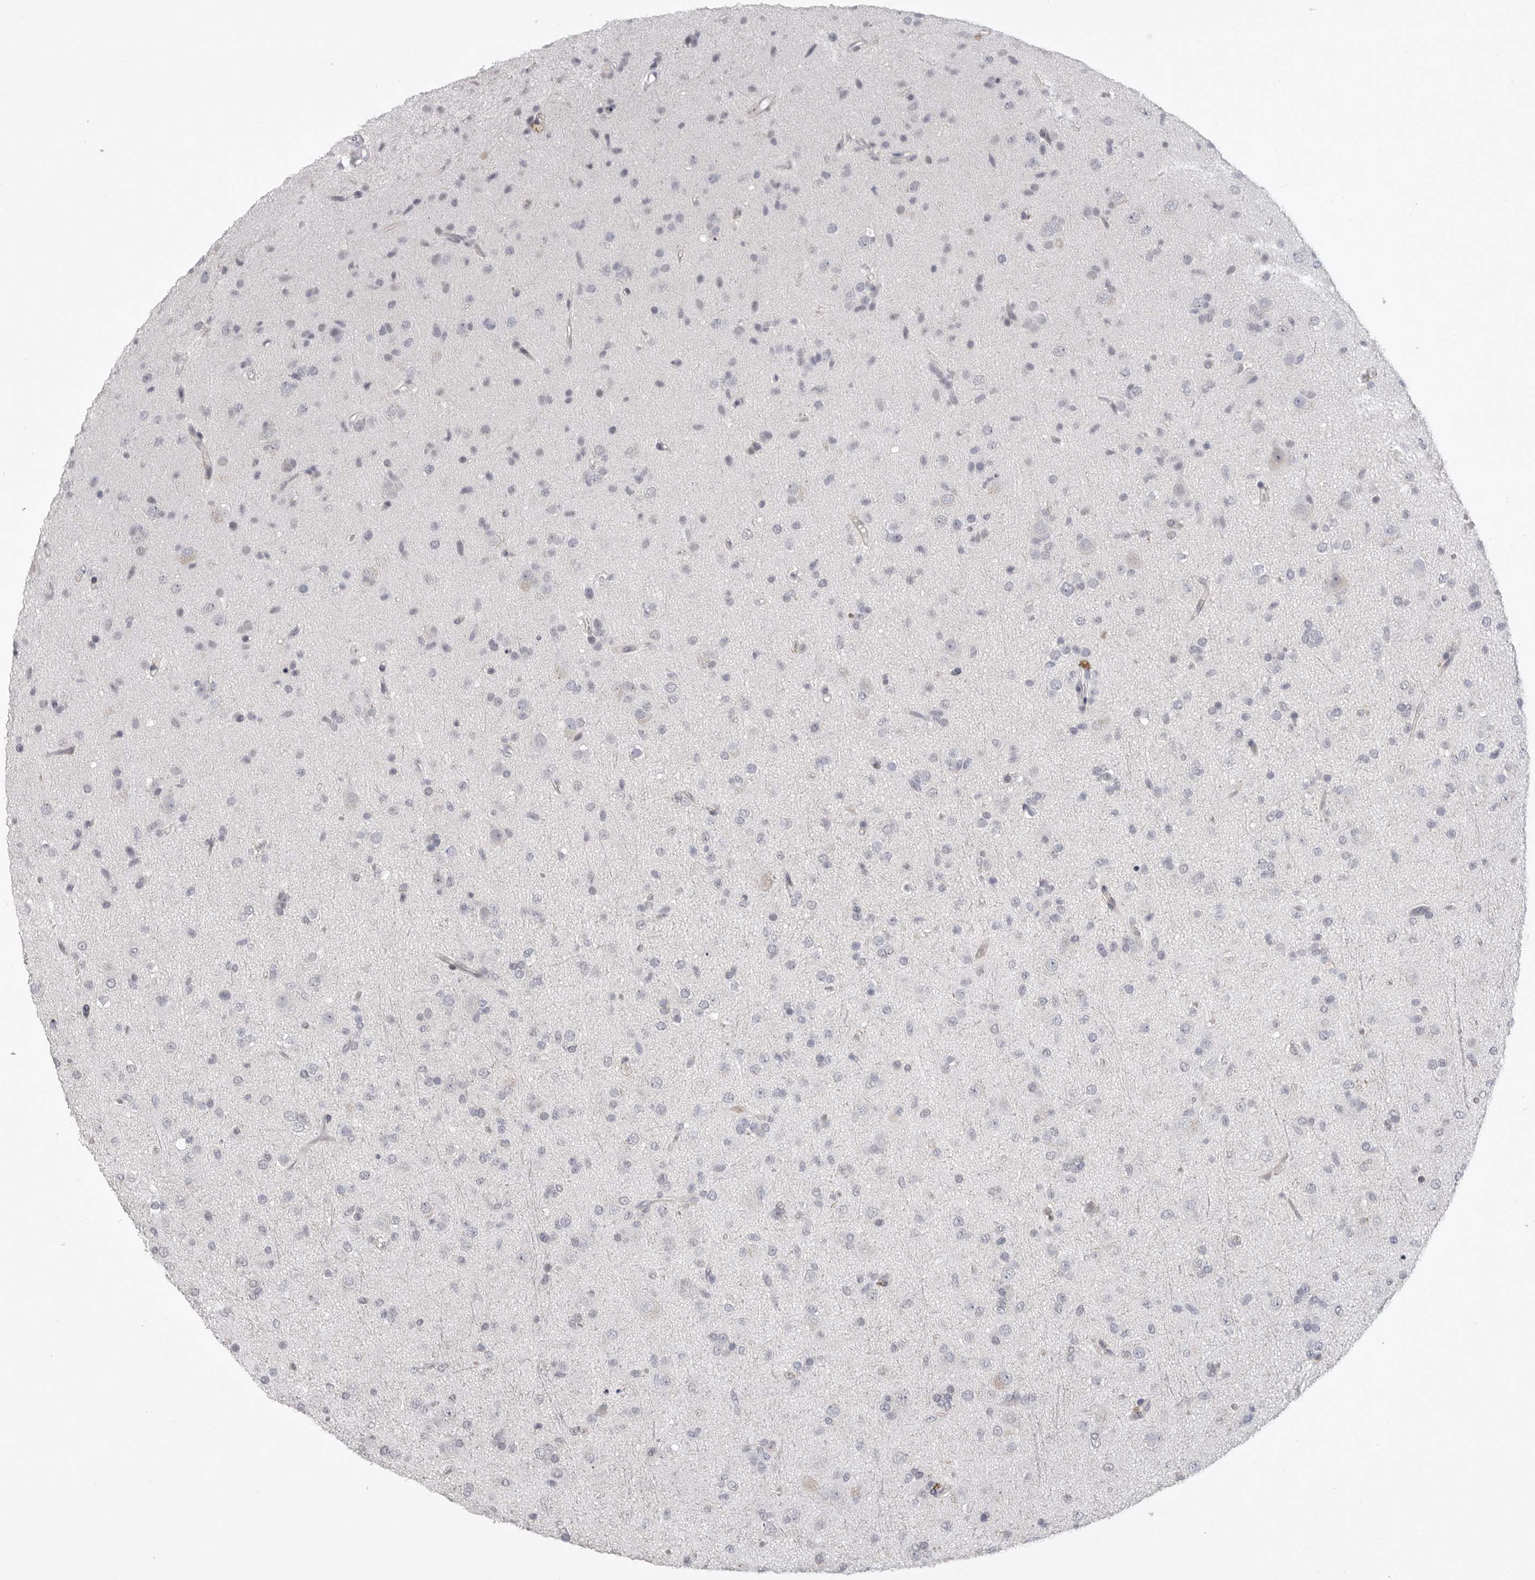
{"staining": {"intensity": "negative", "quantity": "none", "location": "none"}, "tissue": "glioma", "cell_type": "Tumor cells", "image_type": "cancer", "snomed": [{"axis": "morphology", "description": "Glioma, malignant, Low grade"}, {"axis": "topography", "description": "Brain"}], "caption": "Immunohistochemical staining of human low-grade glioma (malignant) displays no significant positivity in tumor cells.", "gene": "FBXO43", "patient": {"sex": "male", "age": 65}}